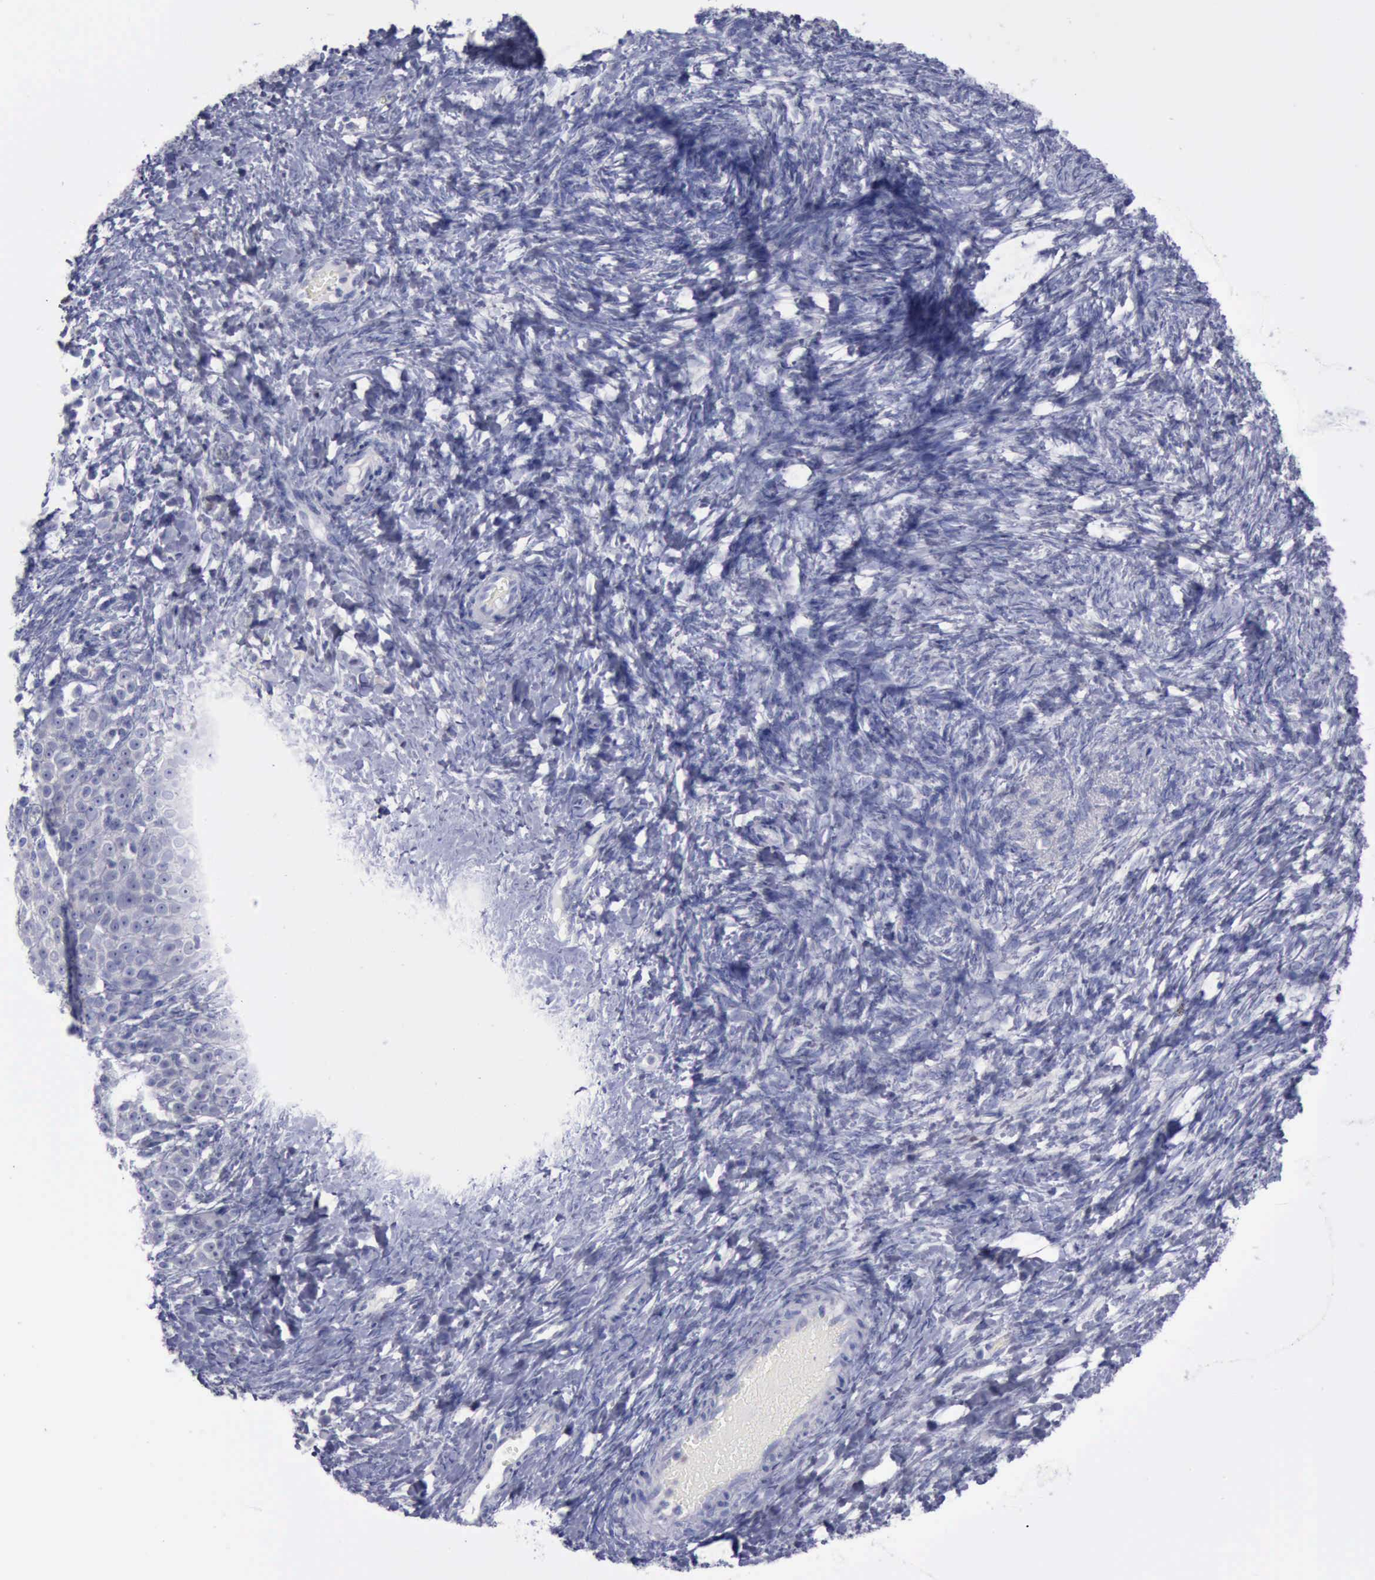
{"staining": {"intensity": "negative", "quantity": "none", "location": "none"}, "tissue": "ovarian cancer", "cell_type": "Tumor cells", "image_type": "cancer", "snomed": [{"axis": "morphology", "description": "Normal tissue, NOS"}, {"axis": "morphology", "description": "Cystadenocarcinoma, serous, NOS"}, {"axis": "topography", "description": "Ovary"}], "caption": "Protein analysis of ovarian cancer displays no significant staining in tumor cells. Nuclei are stained in blue.", "gene": "SATB2", "patient": {"sex": "female", "age": 62}}